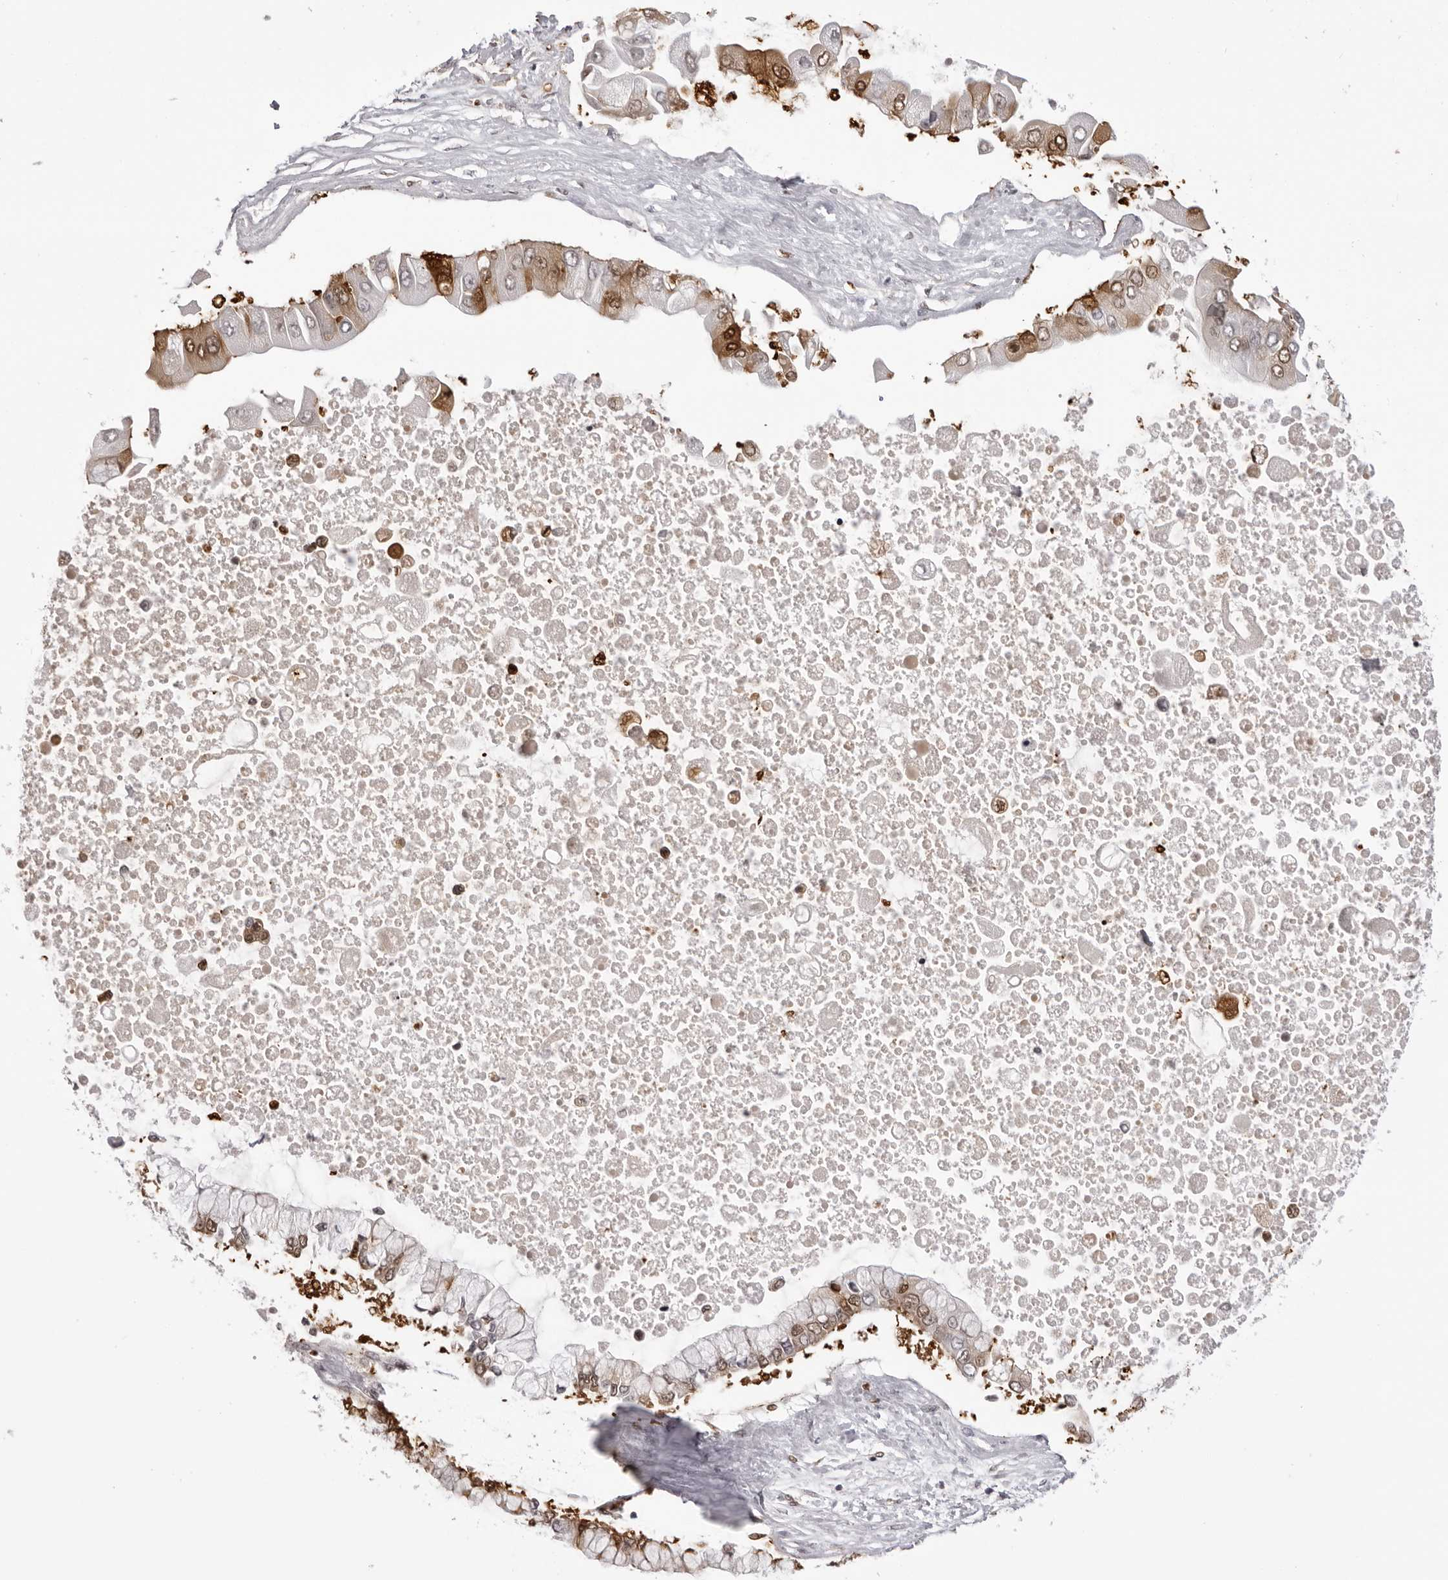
{"staining": {"intensity": "moderate", "quantity": "25%-75%", "location": "cytoplasmic/membranous,nuclear"}, "tissue": "liver cancer", "cell_type": "Tumor cells", "image_type": "cancer", "snomed": [{"axis": "morphology", "description": "Cholangiocarcinoma"}, {"axis": "topography", "description": "Liver"}], "caption": "DAB immunohistochemical staining of human liver cancer (cholangiocarcinoma) shows moderate cytoplasmic/membranous and nuclear protein staining in about 25%-75% of tumor cells. (Stains: DAB in brown, nuclei in blue, Microscopy: brightfield microscopy at high magnification).", "gene": "HSPA4", "patient": {"sex": "male", "age": 50}}